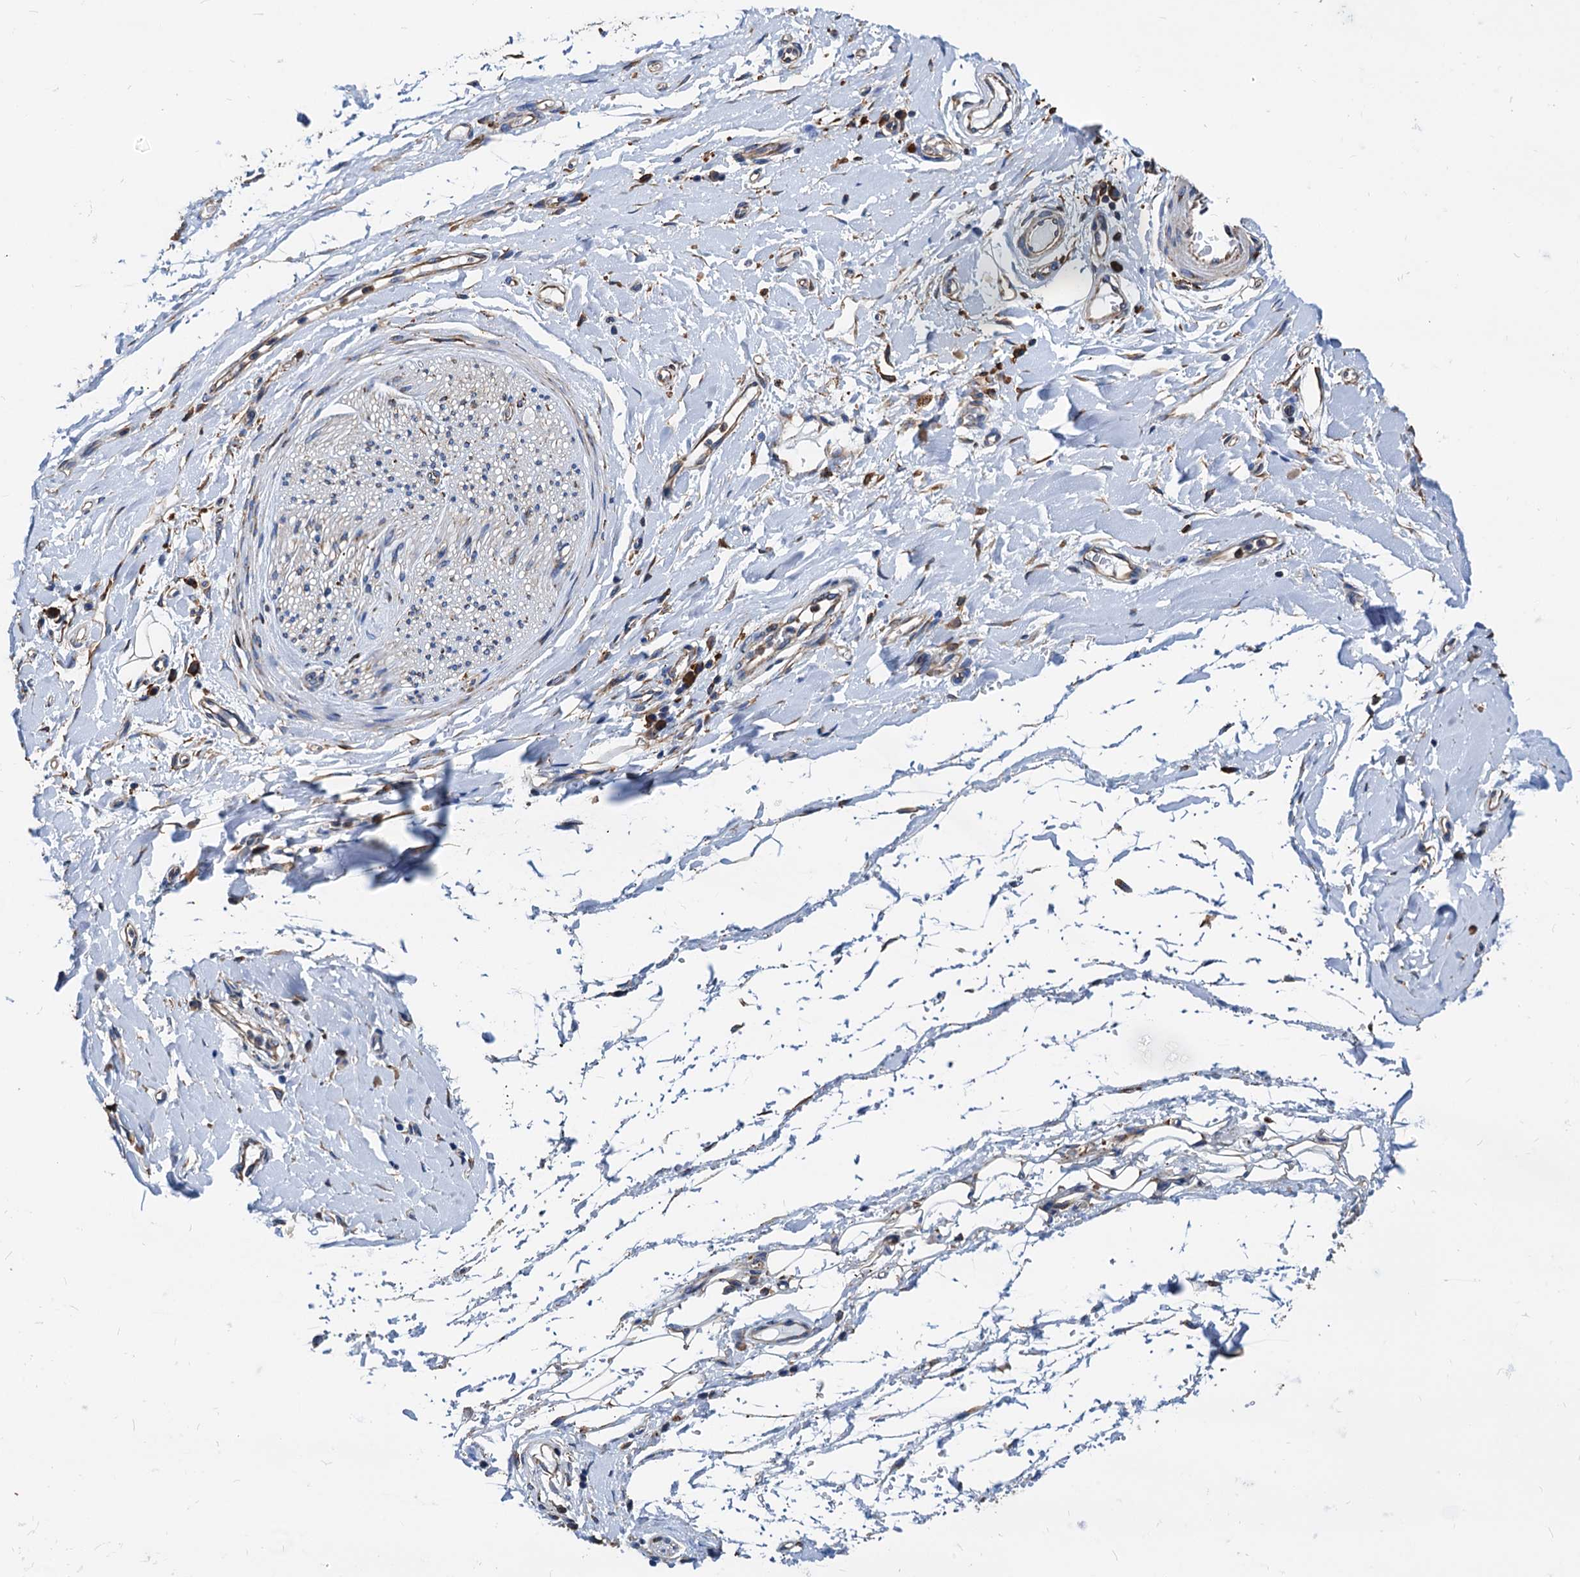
{"staining": {"intensity": "weak", "quantity": "25%-75%", "location": "cytoplasmic/membranous"}, "tissue": "adipose tissue", "cell_type": "Adipocytes", "image_type": "normal", "snomed": [{"axis": "morphology", "description": "Normal tissue, NOS"}, {"axis": "morphology", "description": "Adenocarcinoma, NOS"}, {"axis": "topography", "description": "Stomach, upper"}, {"axis": "topography", "description": "Peripheral nerve tissue"}], "caption": "Weak cytoplasmic/membranous positivity is seen in approximately 25%-75% of adipocytes in unremarkable adipose tissue. (DAB = brown stain, brightfield microscopy at high magnification).", "gene": "HSPA5", "patient": {"sex": "male", "age": 62}}